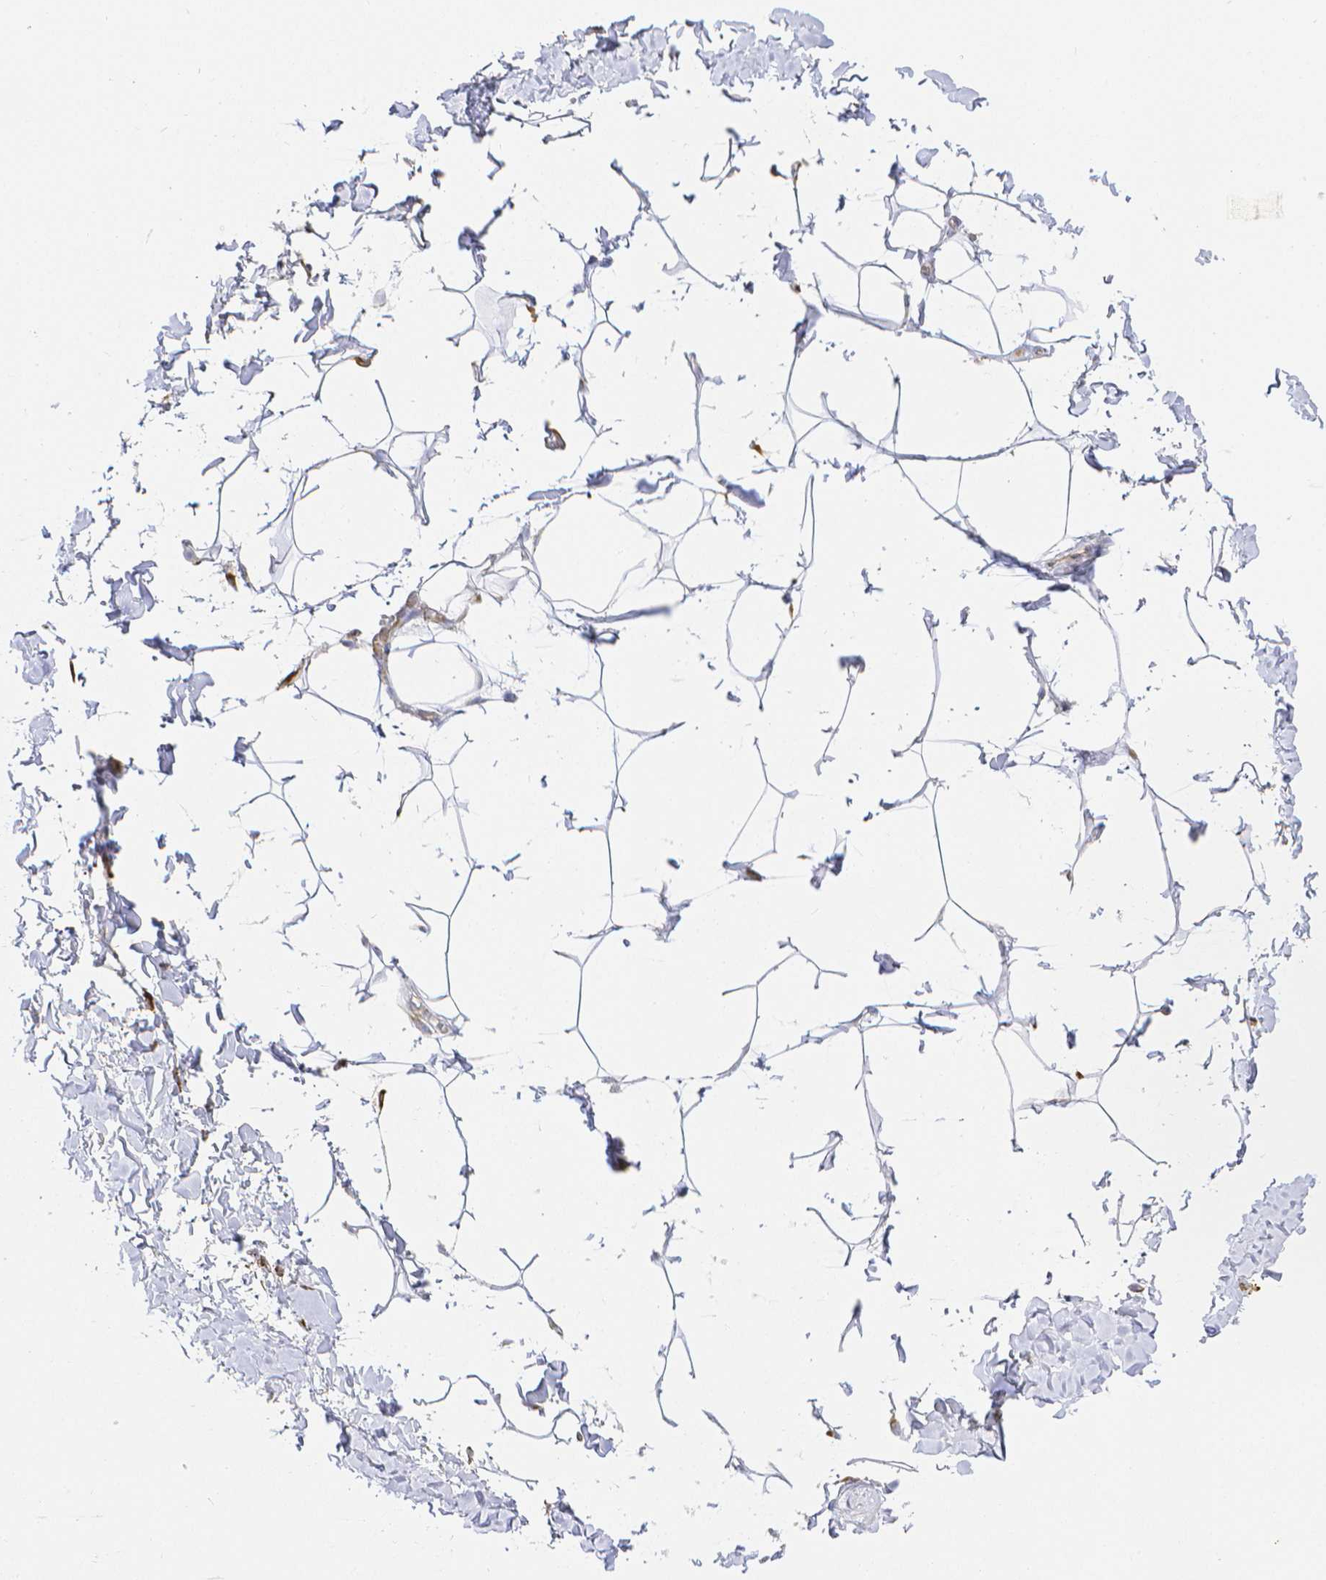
{"staining": {"intensity": "negative", "quantity": "none", "location": "none"}, "tissue": "adipose tissue", "cell_type": "Adipocytes", "image_type": "normal", "snomed": [{"axis": "morphology", "description": "Normal tissue, NOS"}, {"axis": "topography", "description": "Soft tissue"}, {"axis": "topography", "description": "Adipose tissue"}, {"axis": "topography", "description": "Vascular tissue"}, {"axis": "topography", "description": "Peripheral nerve tissue"}], "caption": "This is an immunohistochemistry photomicrograph of benign adipose tissue. There is no staining in adipocytes.", "gene": "SMURF1", "patient": {"sex": "male", "age": 29}}